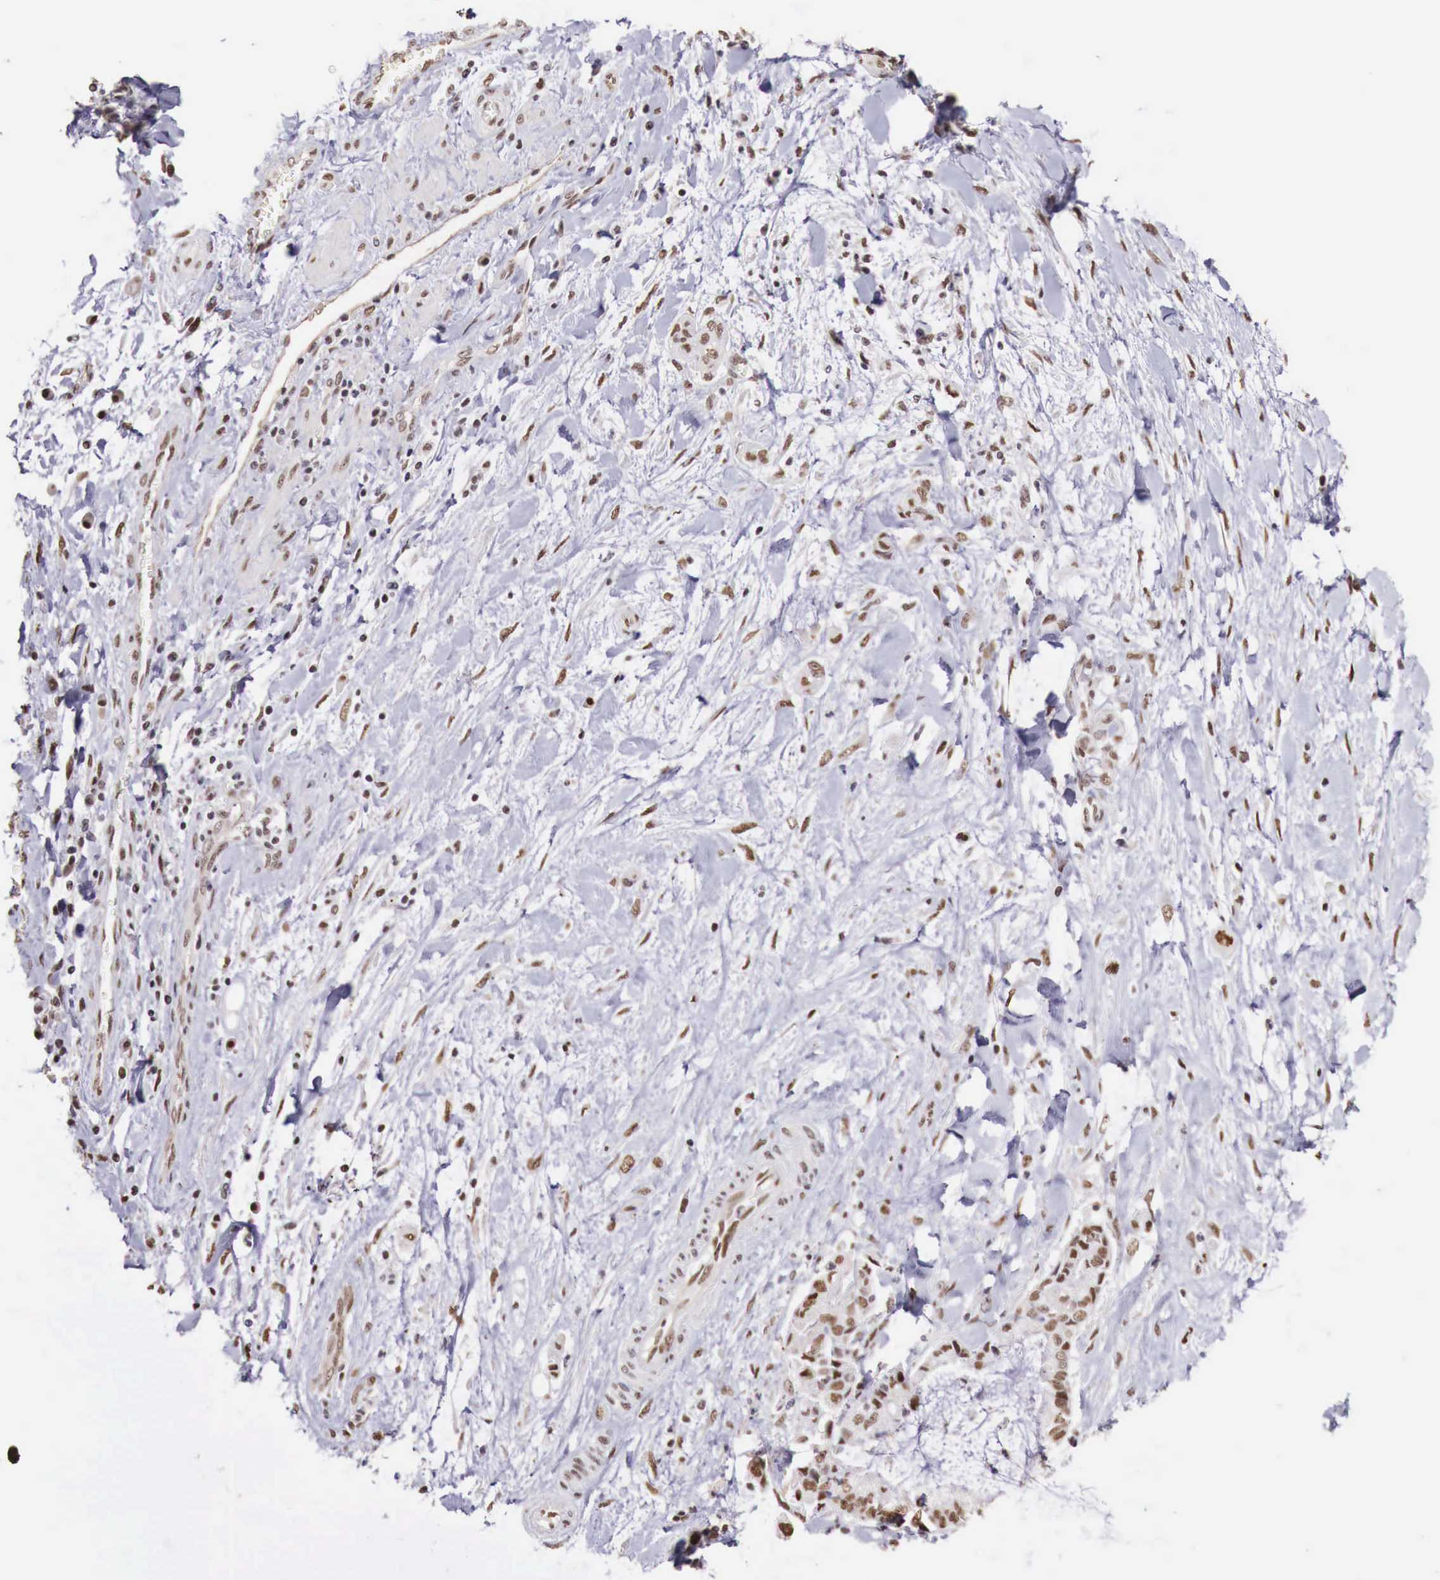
{"staining": {"intensity": "moderate", "quantity": ">75%", "location": "nuclear"}, "tissue": "liver cancer", "cell_type": "Tumor cells", "image_type": "cancer", "snomed": [{"axis": "morphology", "description": "Cholangiocarcinoma"}, {"axis": "topography", "description": "Liver"}], "caption": "The micrograph shows immunohistochemical staining of liver cancer (cholangiocarcinoma). There is moderate nuclear positivity is seen in about >75% of tumor cells.", "gene": "FOXP2", "patient": {"sex": "male", "age": 57}}